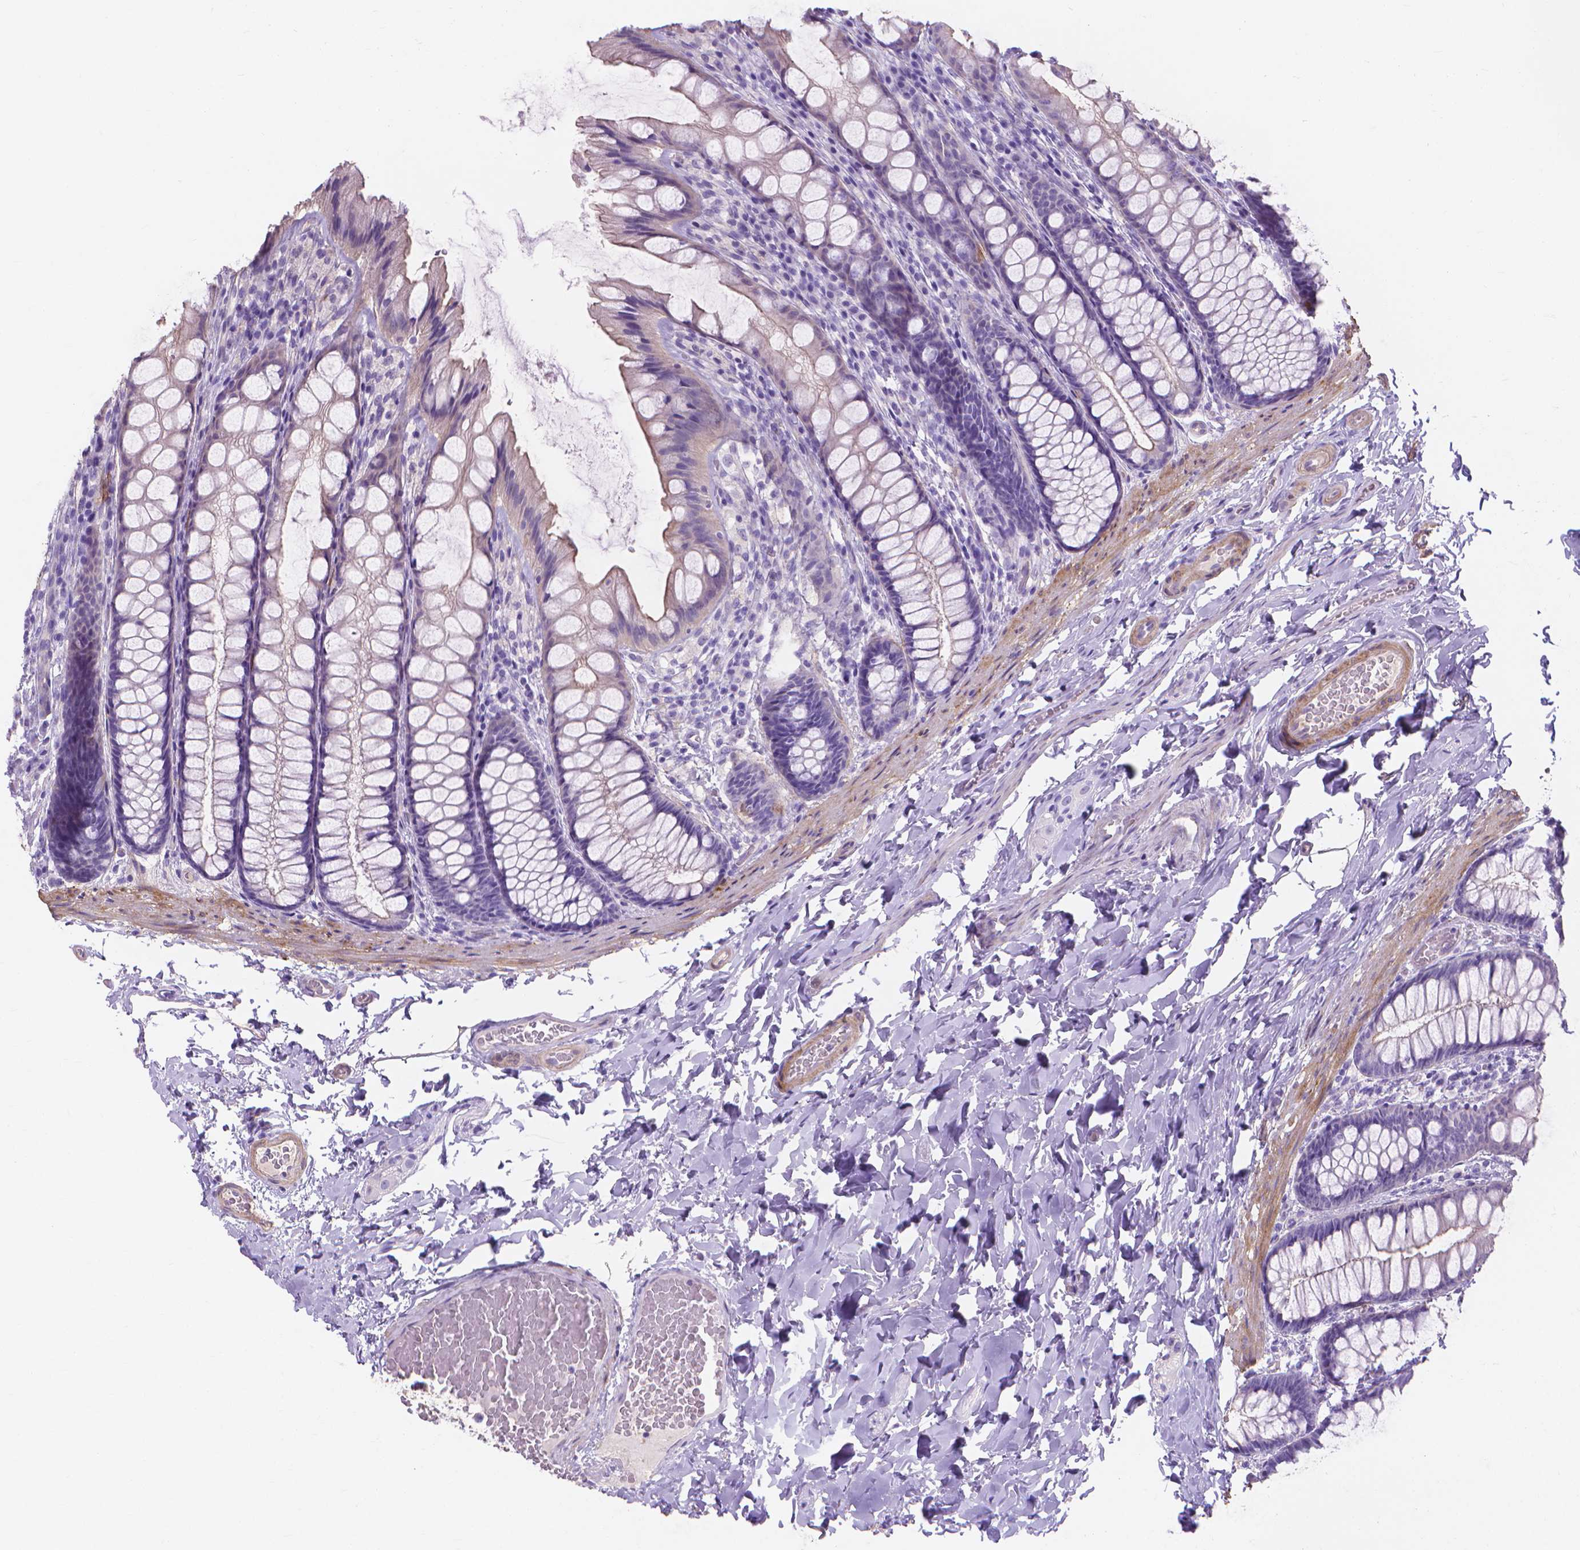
{"staining": {"intensity": "negative", "quantity": "none", "location": "none"}, "tissue": "colon", "cell_type": "Endothelial cells", "image_type": "normal", "snomed": [{"axis": "morphology", "description": "Normal tissue, NOS"}, {"axis": "topography", "description": "Colon"}], "caption": "Endothelial cells show no significant protein staining in normal colon.", "gene": "MBLAC1", "patient": {"sex": "male", "age": 47}}